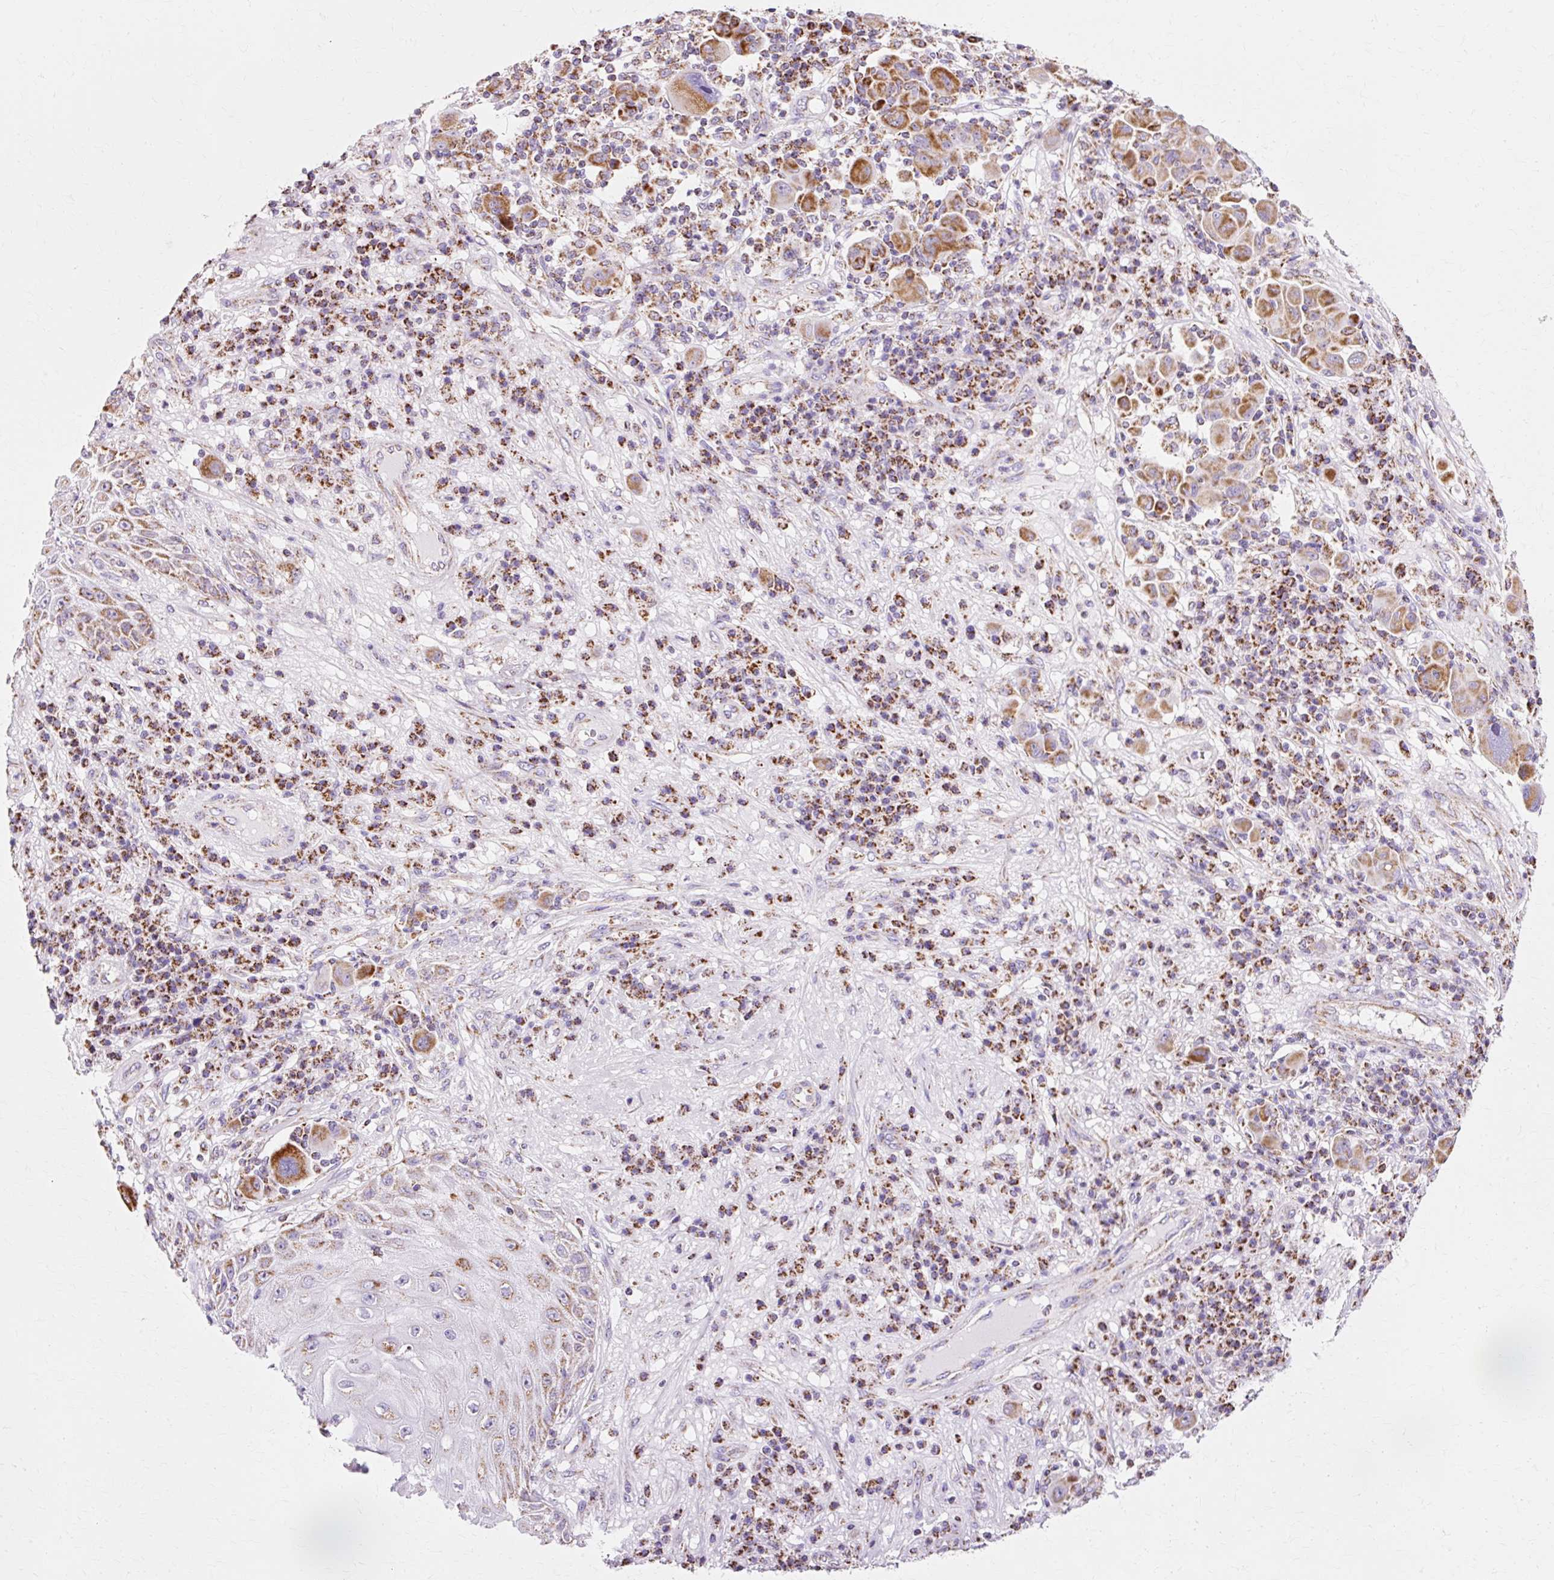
{"staining": {"intensity": "strong", "quantity": ">75%", "location": "cytoplasmic/membranous"}, "tissue": "melanoma", "cell_type": "Tumor cells", "image_type": "cancer", "snomed": [{"axis": "morphology", "description": "Malignant melanoma, NOS"}, {"axis": "topography", "description": "Skin"}], "caption": "A micrograph of human melanoma stained for a protein displays strong cytoplasmic/membranous brown staining in tumor cells.", "gene": "ATP5PO", "patient": {"sex": "male", "age": 53}}